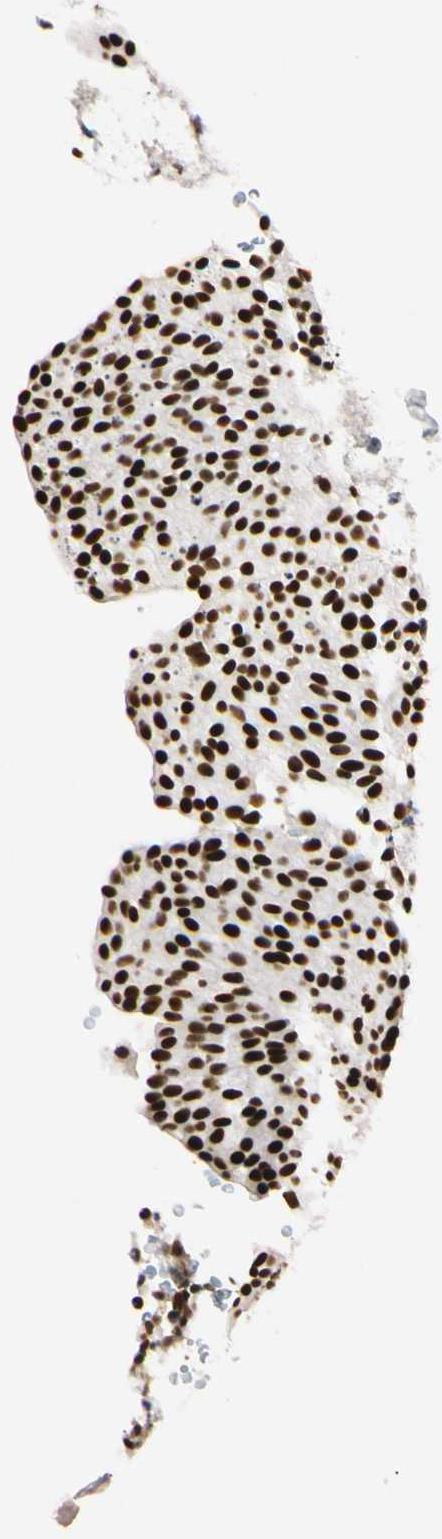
{"staining": {"intensity": "strong", "quantity": ">75%", "location": "nuclear"}, "tissue": "urothelial cancer", "cell_type": "Tumor cells", "image_type": "cancer", "snomed": [{"axis": "morphology", "description": "Urothelial carcinoma, Low grade"}, {"axis": "topography", "description": "Smooth muscle"}, {"axis": "topography", "description": "Urinary bladder"}], "caption": "Immunohistochemical staining of urothelial cancer displays high levels of strong nuclear protein staining in approximately >75% of tumor cells. (DAB (3,3'-diaminobenzidine) IHC with brightfield microscopy, high magnification).", "gene": "ZNF134", "patient": {"sex": "male", "age": 60}}